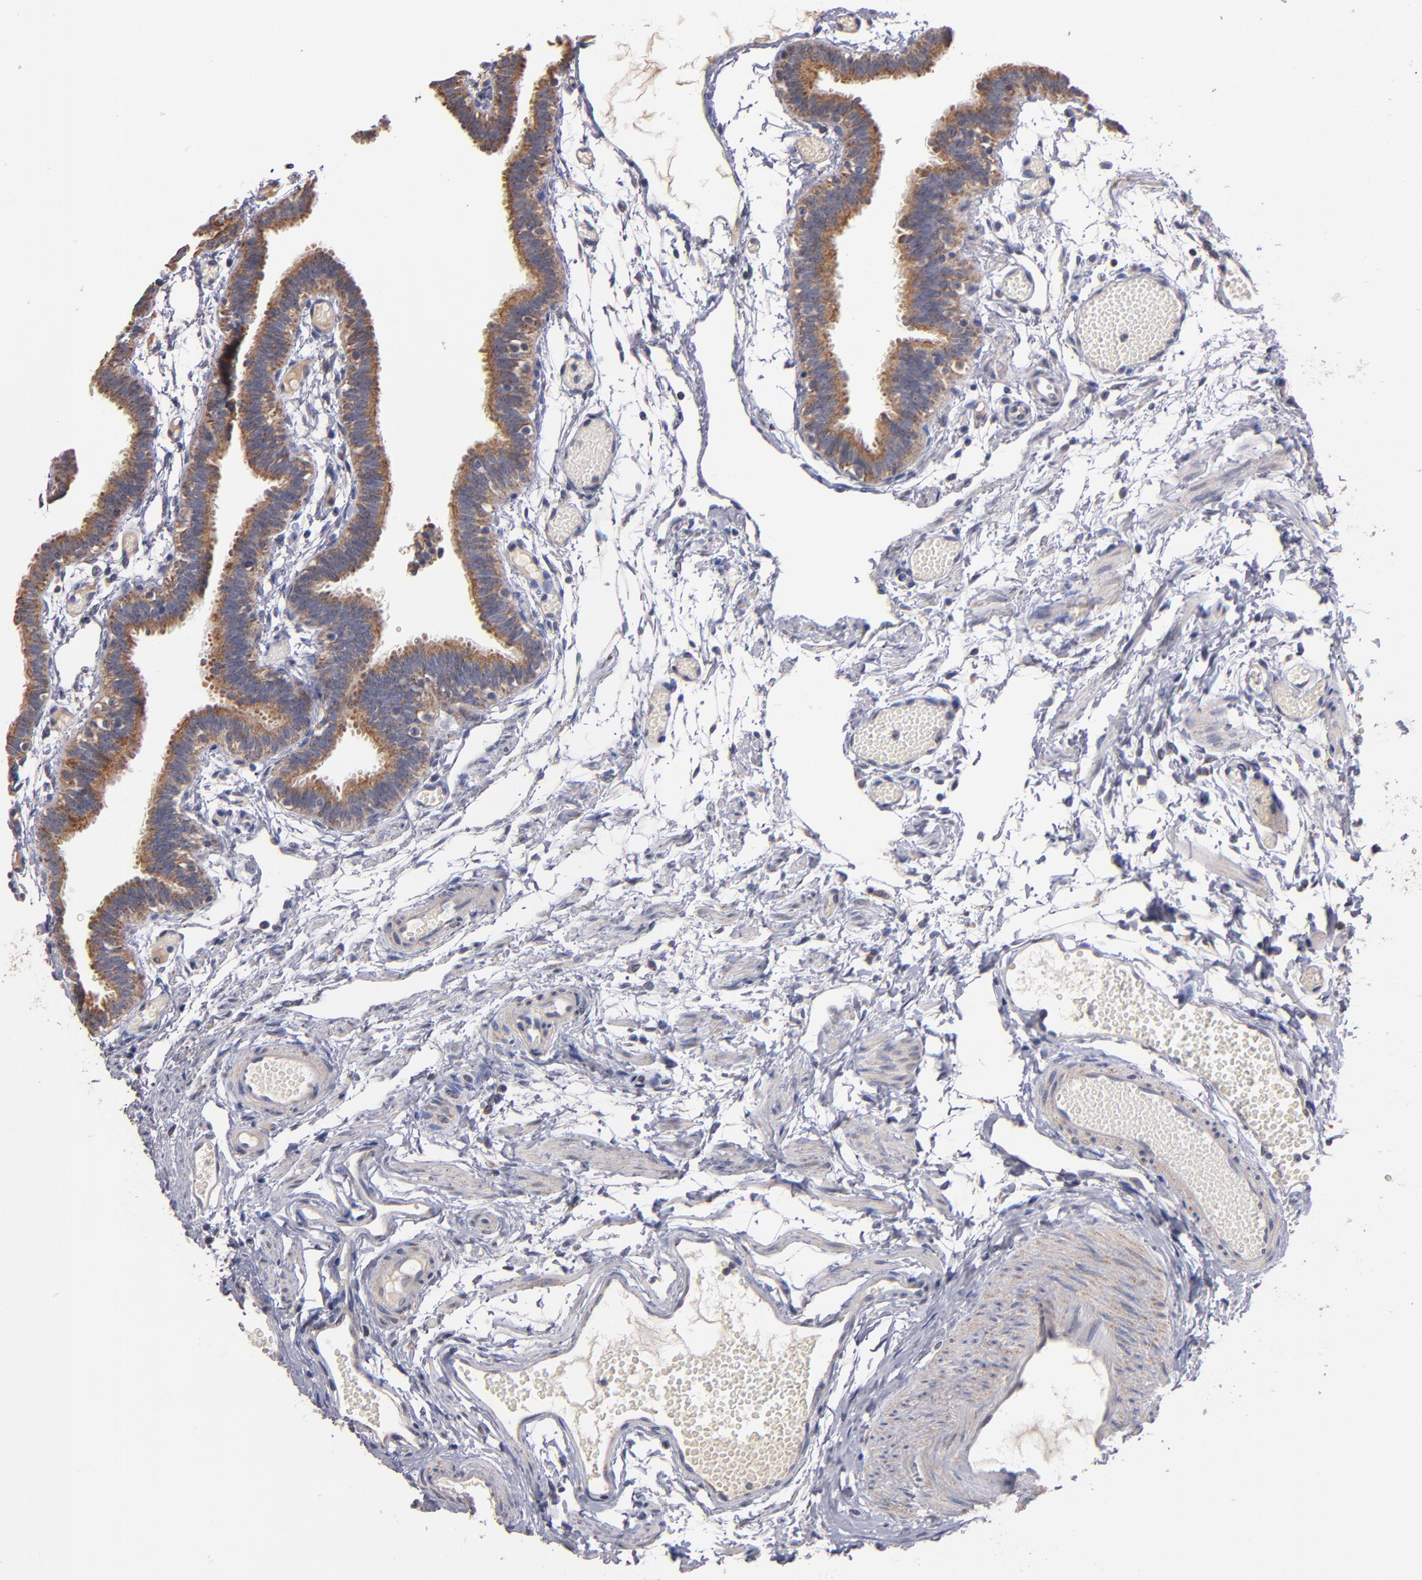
{"staining": {"intensity": "moderate", "quantity": ">75%", "location": "cytoplasmic/membranous"}, "tissue": "fallopian tube", "cell_type": "Glandular cells", "image_type": "normal", "snomed": [{"axis": "morphology", "description": "Normal tissue, NOS"}, {"axis": "topography", "description": "Fallopian tube"}], "caption": "Fallopian tube stained with IHC exhibits moderate cytoplasmic/membranous staining in approximately >75% of glandular cells. (DAB (3,3'-diaminobenzidine) IHC, brown staining for protein, blue staining for nuclei).", "gene": "DIABLO", "patient": {"sex": "female", "age": 29}}